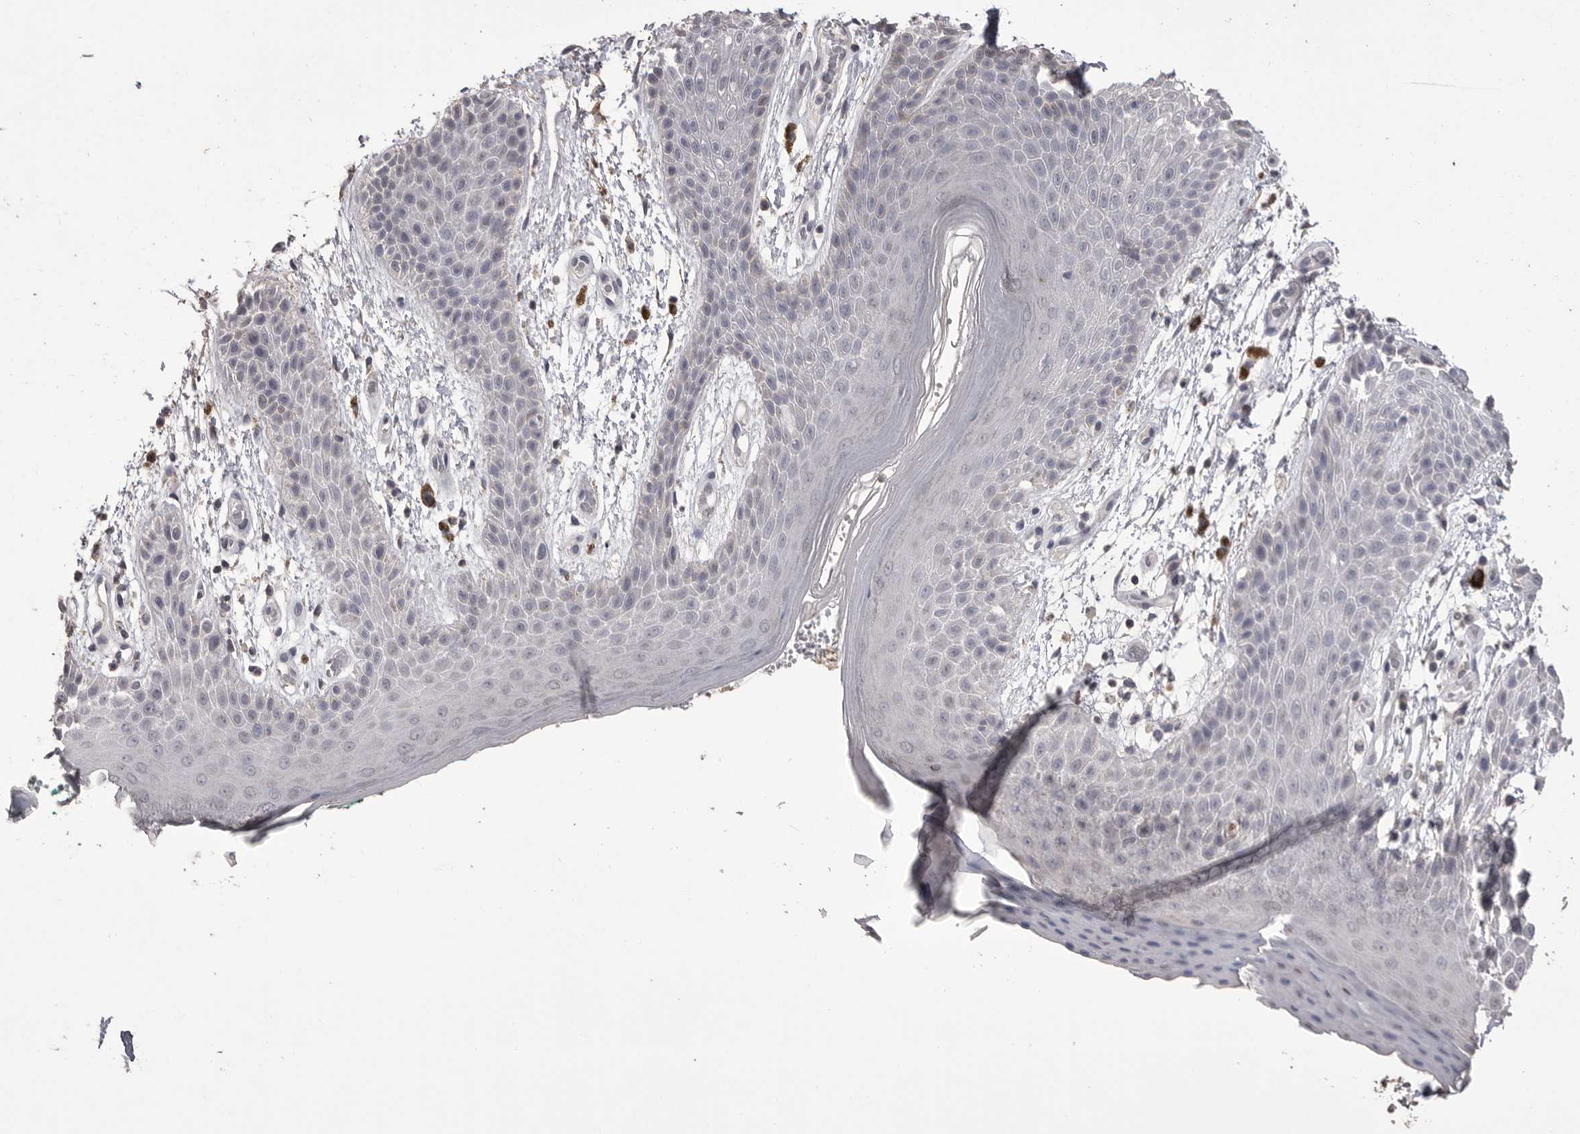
{"staining": {"intensity": "moderate", "quantity": "<25%", "location": "cytoplasmic/membranous"}, "tissue": "skin", "cell_type": "Epidermal cells", "image_type": "normal", "snomed": [{"axis": "morphology", "description": "Normal tissue, NOS"}, {"axis": "topography", "description": "Anal"}], "caption": "High-magnification brightfield microscopy of normal skin stained with DAB (brown) and counterstained with hematoxylin (blue). epidermal cells exhibit moderate cytoplasmic/membranous positivity is seen in about<25% of cells.", "gene": "MMP7", "patient": {"sex": "male", "age": 74}}